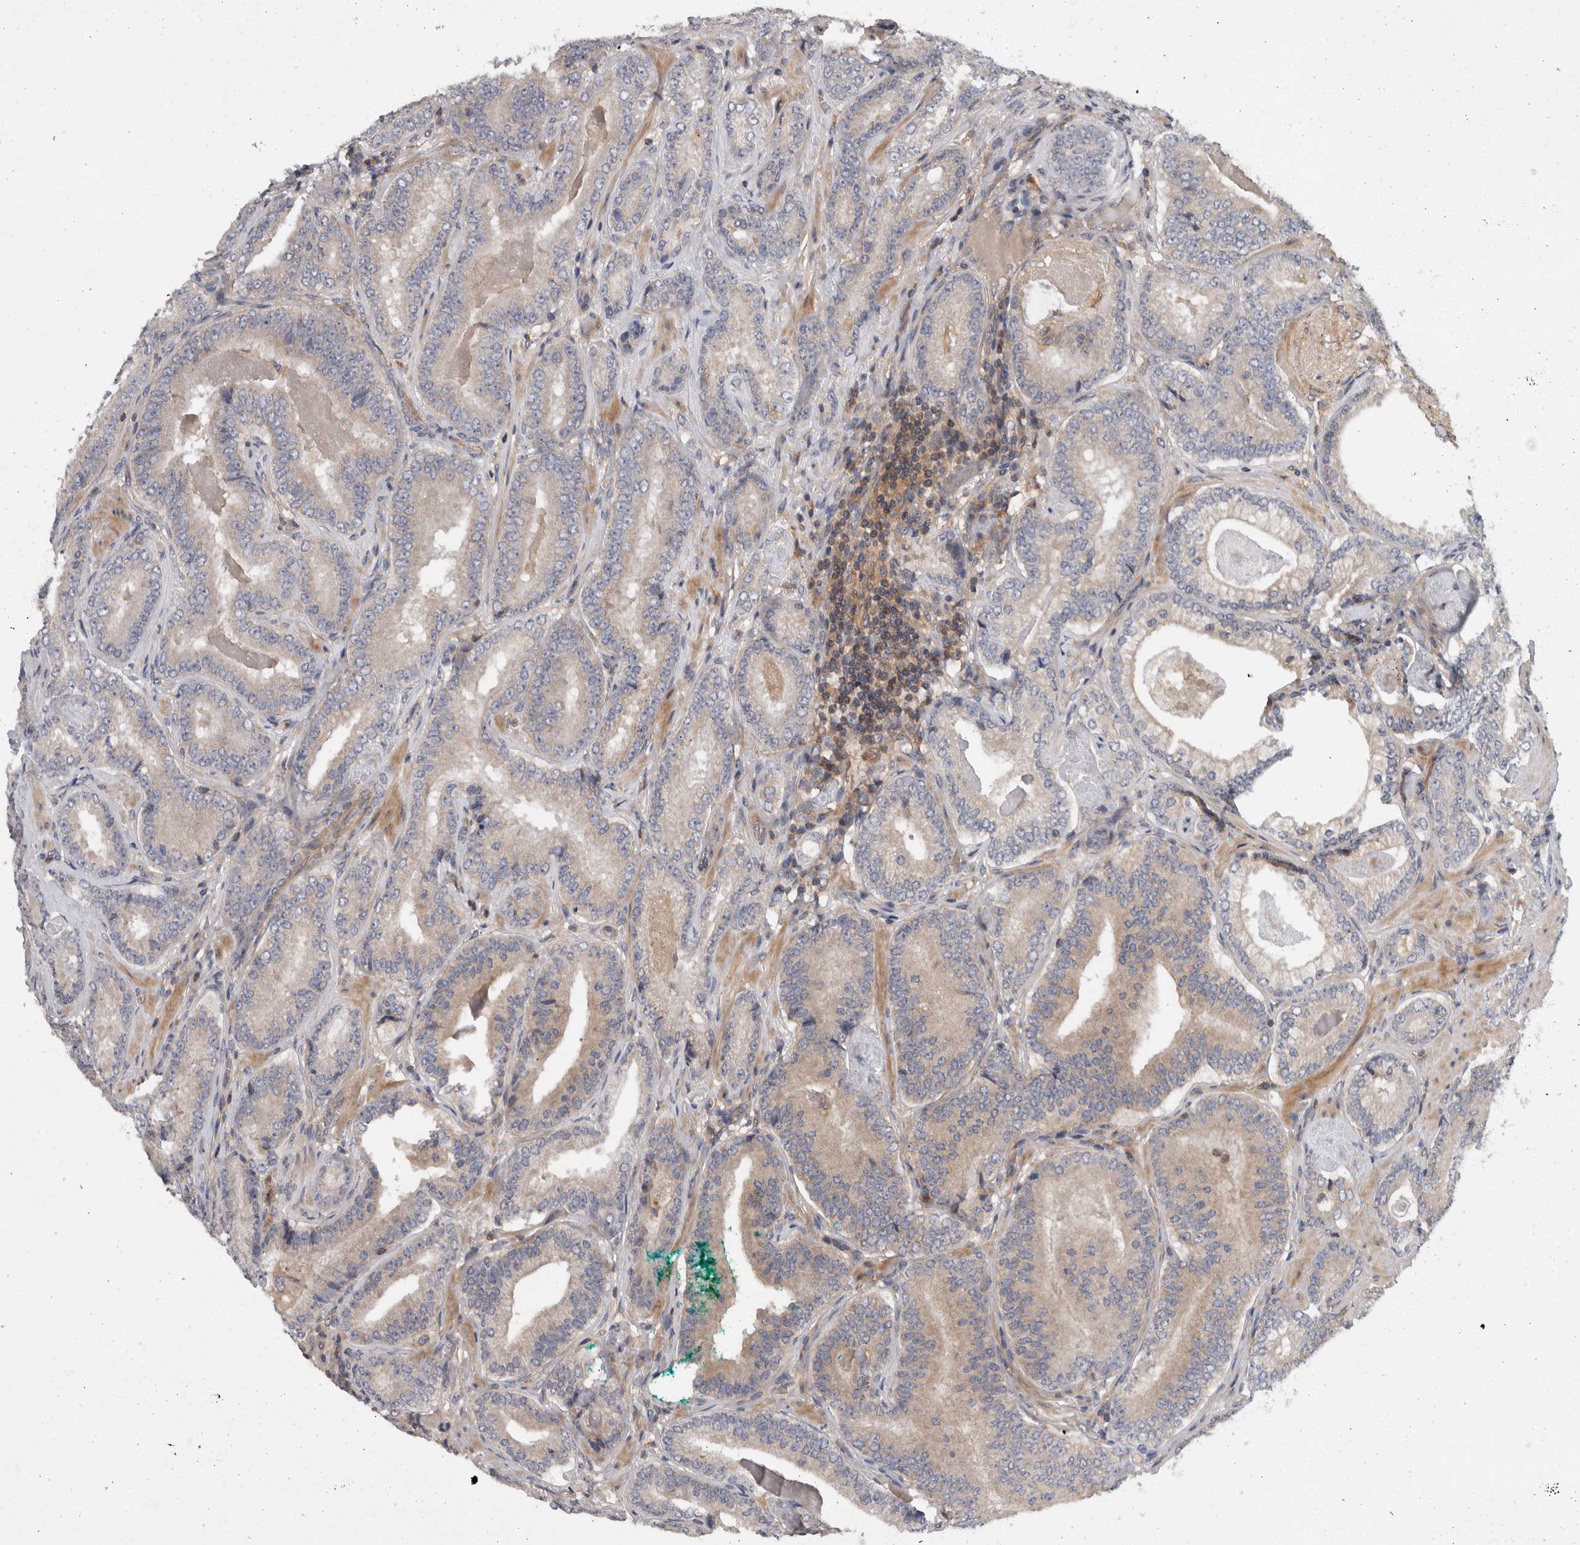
{"staining": {"intensity": "negative", "quantity": "none", "location": "none"}, "tissue": "prostate cancer", "cell_type": "Tumor cells", "image_type": "cancer", "snomed": [{"axis": "morphology", "description": "Adenocarcinoma, Low grade"}, {"axis": "topography", "description": "Prostate"}], "caption": "An image of human prostate cancer (adenocarcinoma (low-grade)) is negative for staining in tumor cells.", "gene": "SCARA5", "patient": {"sex": "male", "age": 51}}